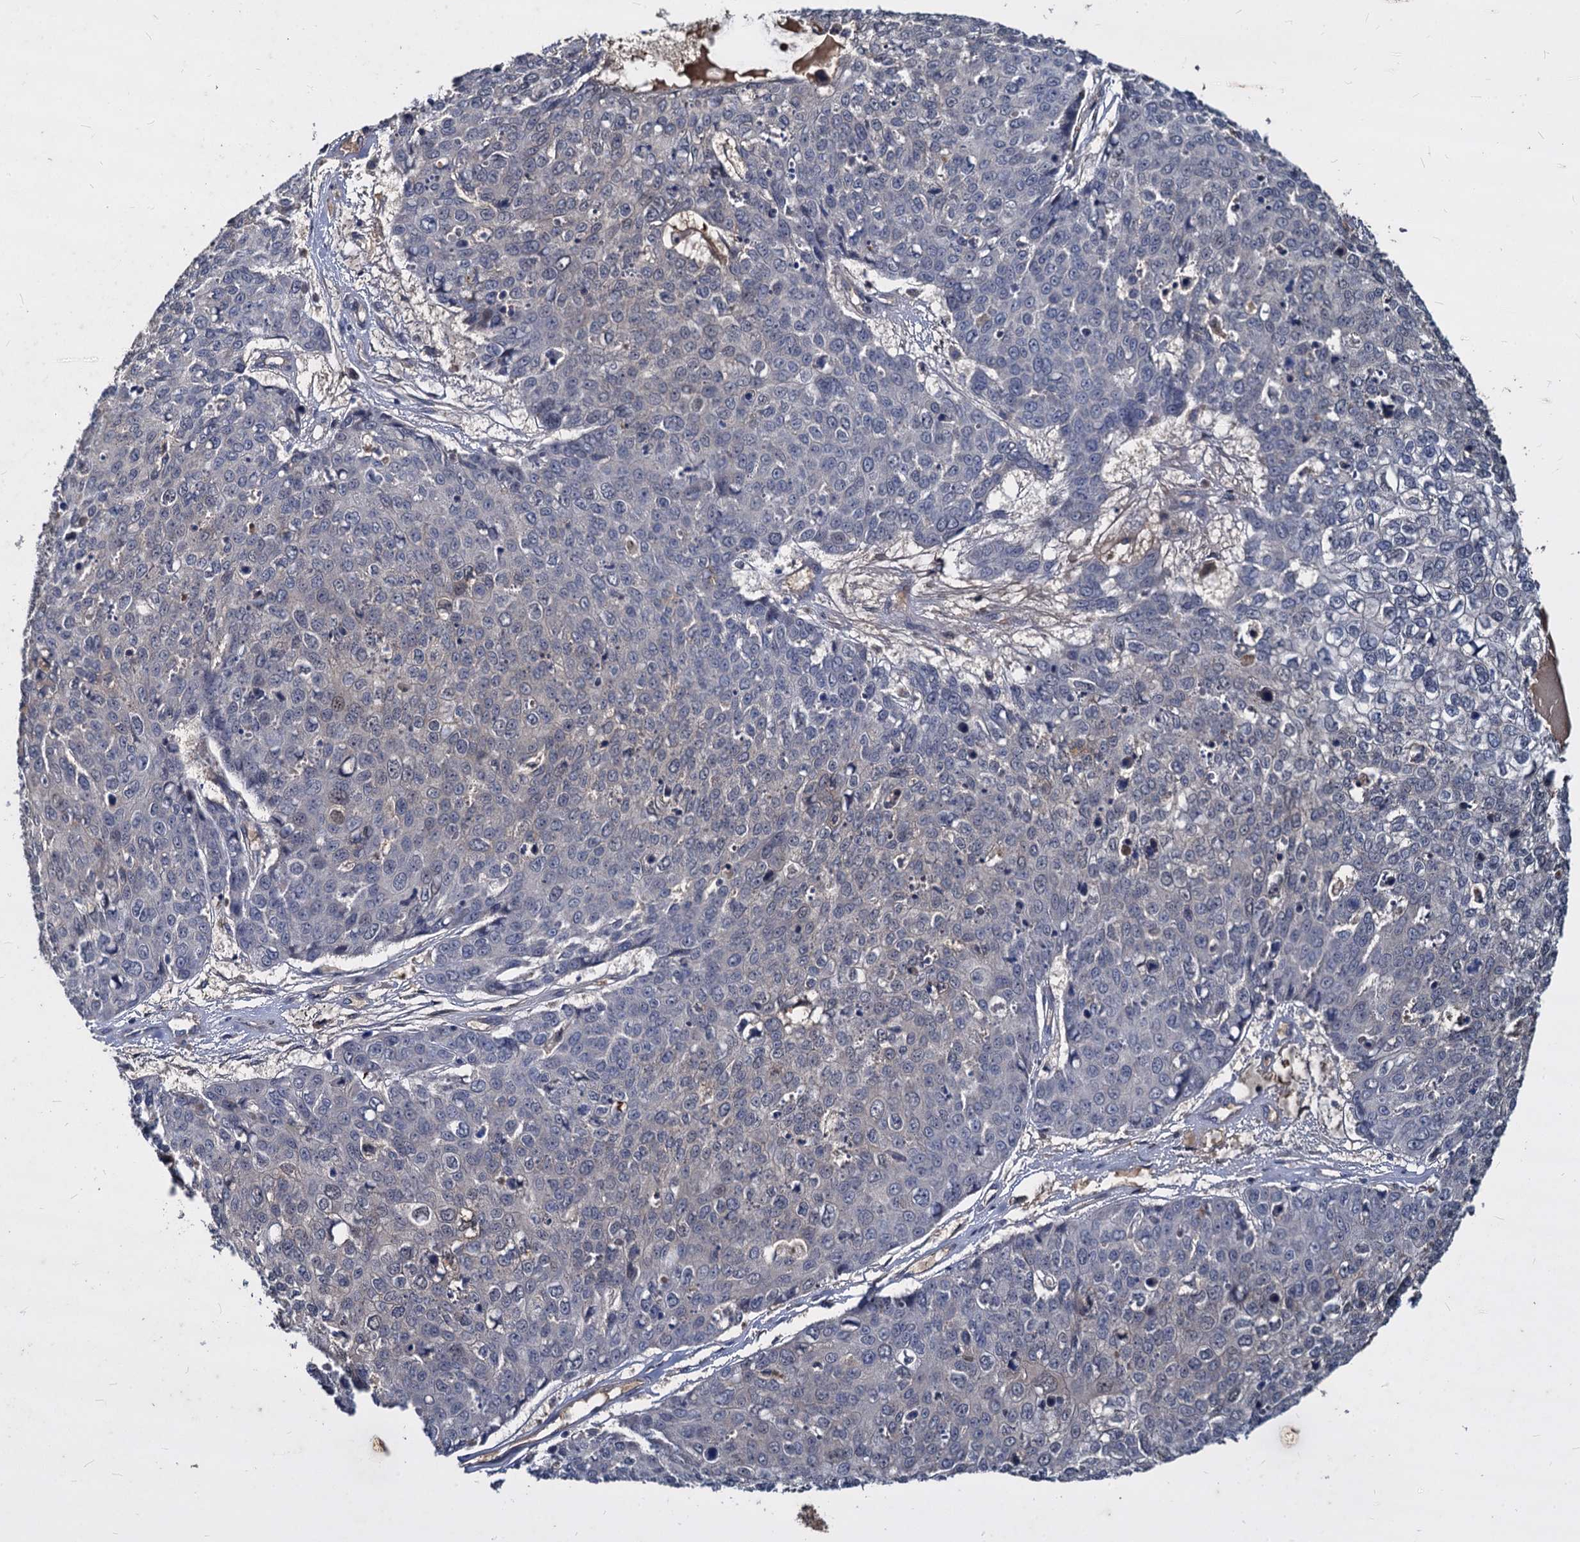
{"staining": {"intensity": "weak", "quantity": "<25%", "location": "cytoplasmic/membranous,nuclear"}, "tissue": "skin cancer", "cell_type": "Tumor cells", "image_type": "cancer", "snomed": [{"axis": "morphology", "description": "Squamous cell carcinoma, NOS"}, {"axis": "topography", "description": "Skin"}], "caption": "High power microscopy photomicrograph of an immunohistochemistry (IHC) micrograph of squamous cell carcinoma (skin), revealing no significant staining in tumor cells.", "gene": "CCDC184", "patient": {"sex": "female", "age": 44}}